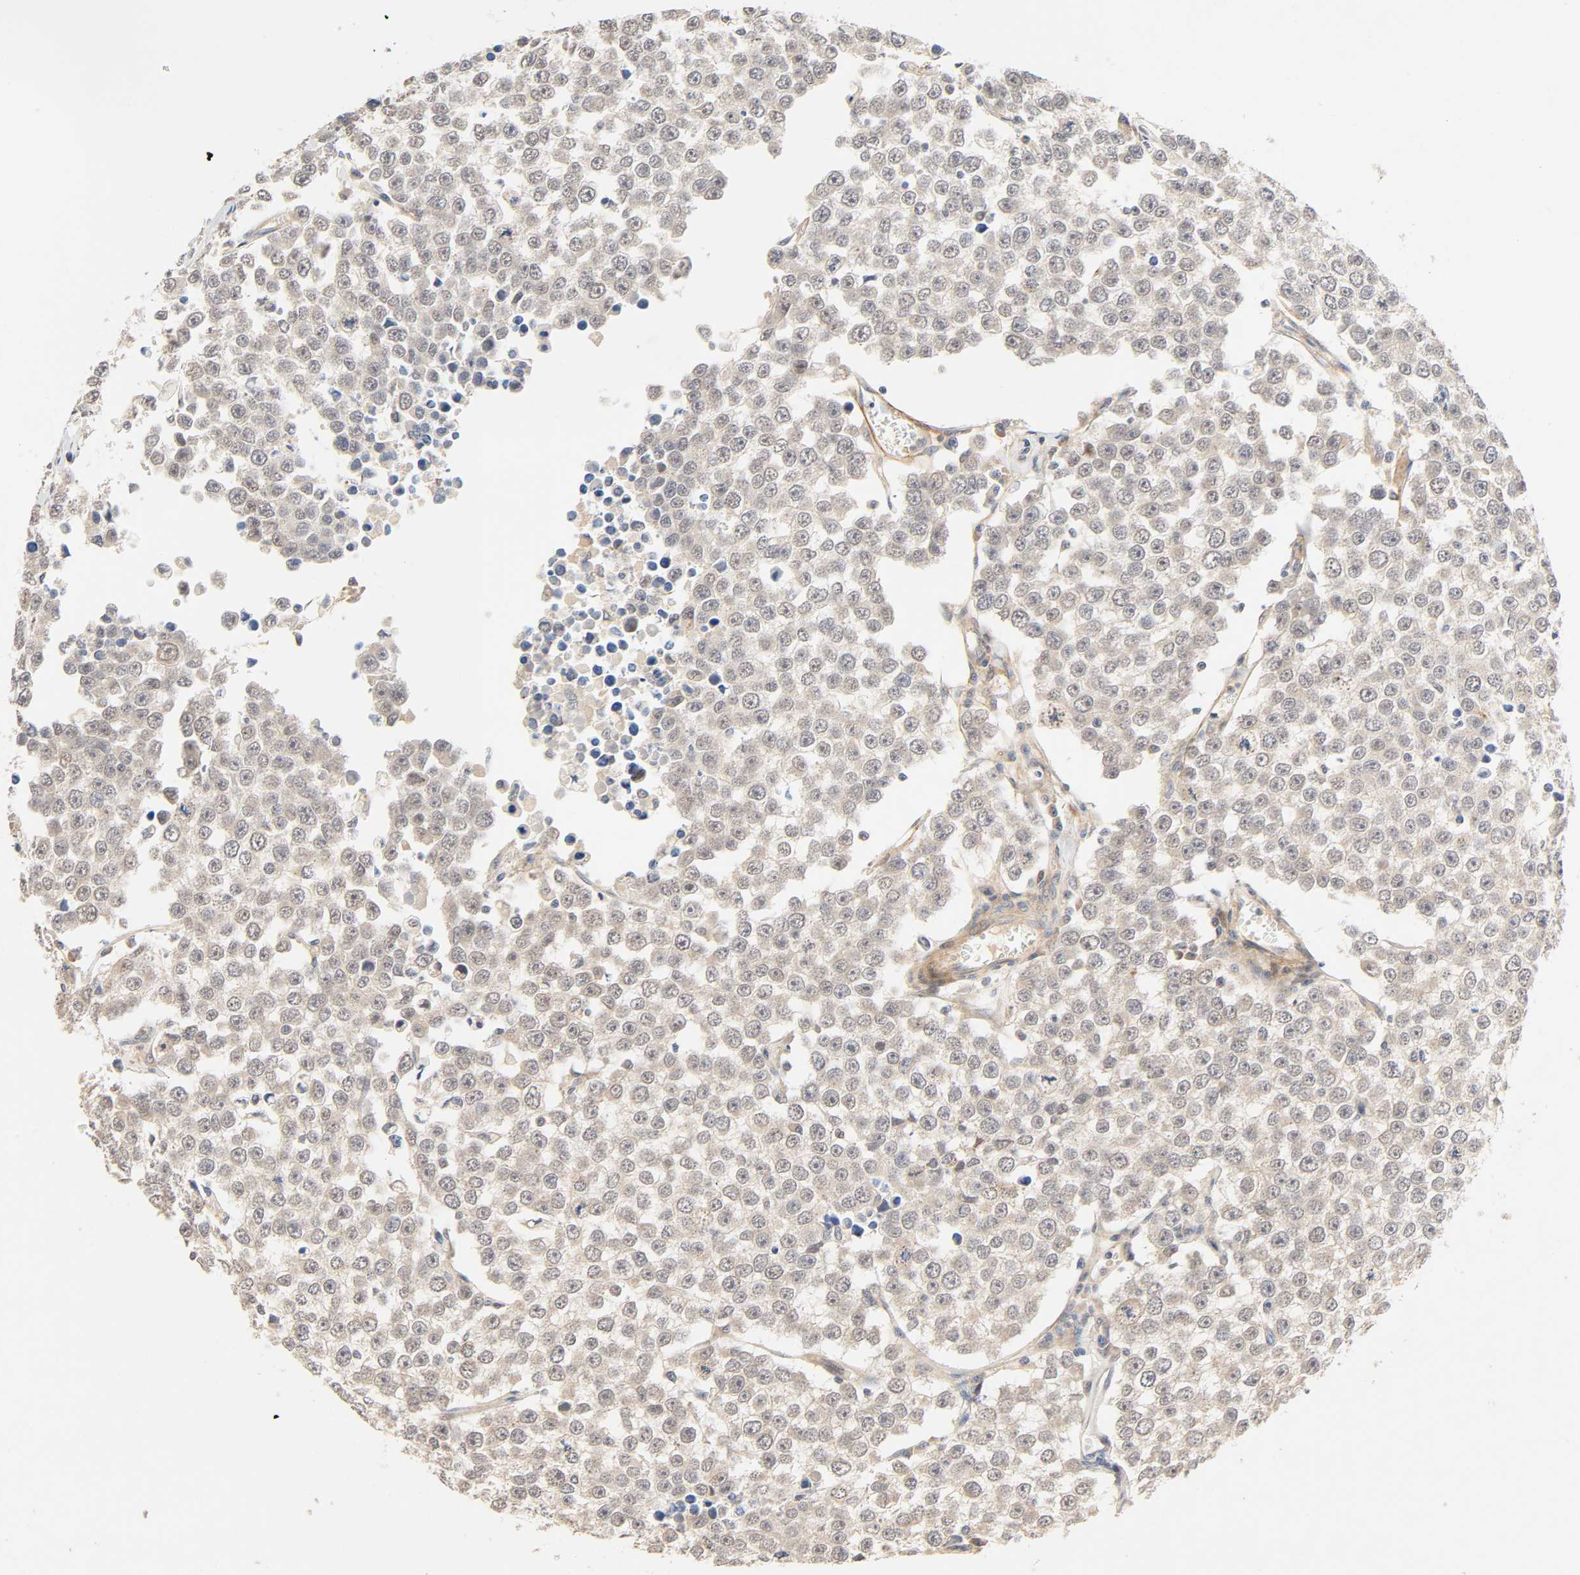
{"staining": {"intensity": "negative", "quantity": "none", "location": "none"}, "tissue": "testis cancer", "cell_type": "Tumor cells", "image_type": "cancer", "snomed": [{"axis": "morphology", "description": "Seminoma, NOS"}, {"axis": "morphology", "description": "Carcinoma, Embryonal, NOS"}, {"axis": "topography", "description": "Testis"}], "caption": "Immunohistochemical staining of testis cancer demonstrates no significant staining in tumor cells.", "gene": "CACNA1G", "patient": {"sex": "male", "age": 52}}